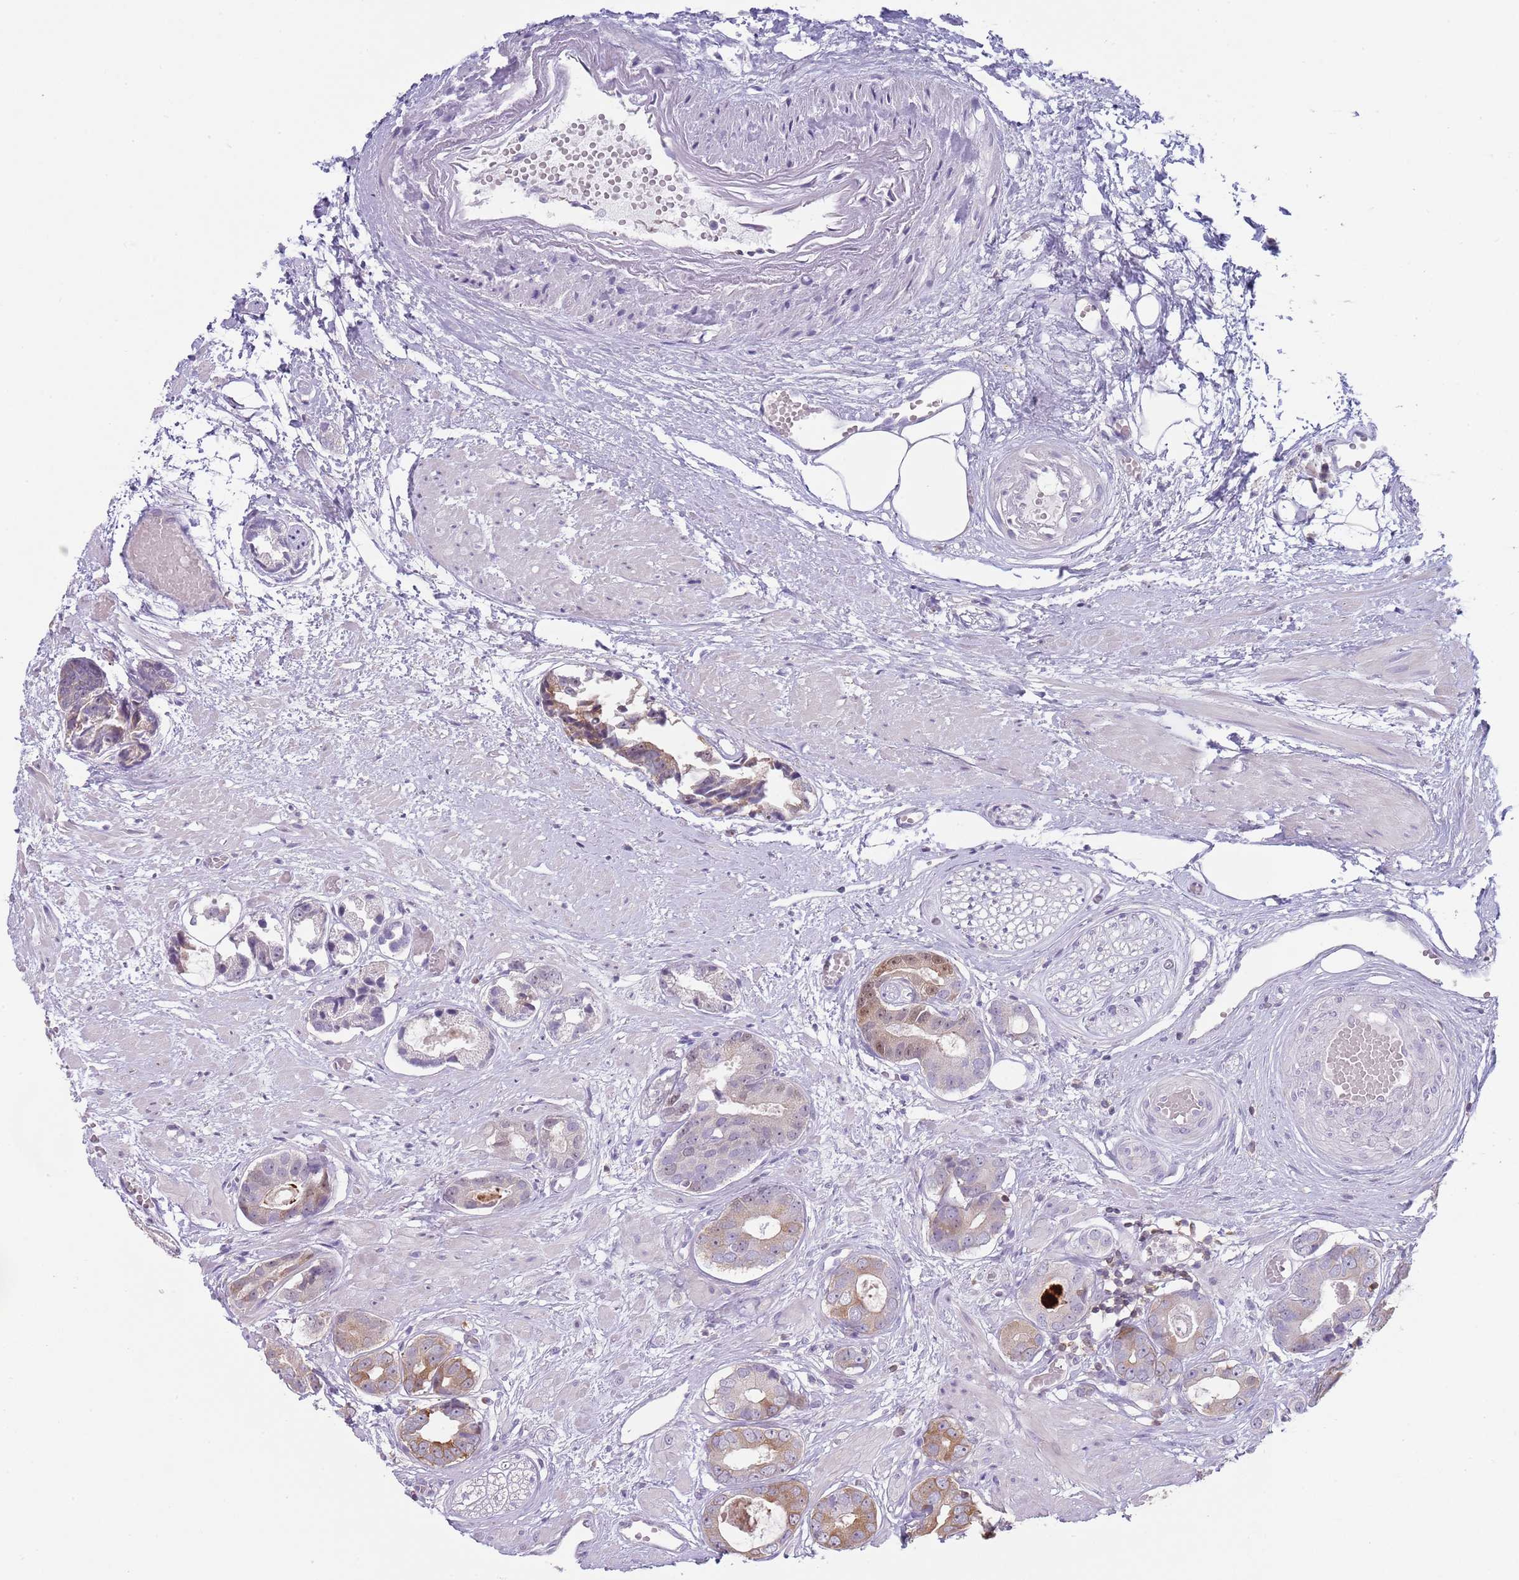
{"staining": {"intensity": "strong", "quantity": "25%-75%", "location": "cytoplasmic/membranous"}, "tissue": "prostate cancer", "cell_type": "Tumor cells", "image_type": "cancer", "snomed": [{"axis": "morphology", "description": "Adenocarcinoma, Low grade"}, {"axis": "topography", "description": "Prostate"}], "caption": "A brown stain shows strong cytoplasmic/membranous expression of a protein in prostate cancer tumor cells.", "gene": "LPXN", "patient": {"sex": "male", "age": 64}}